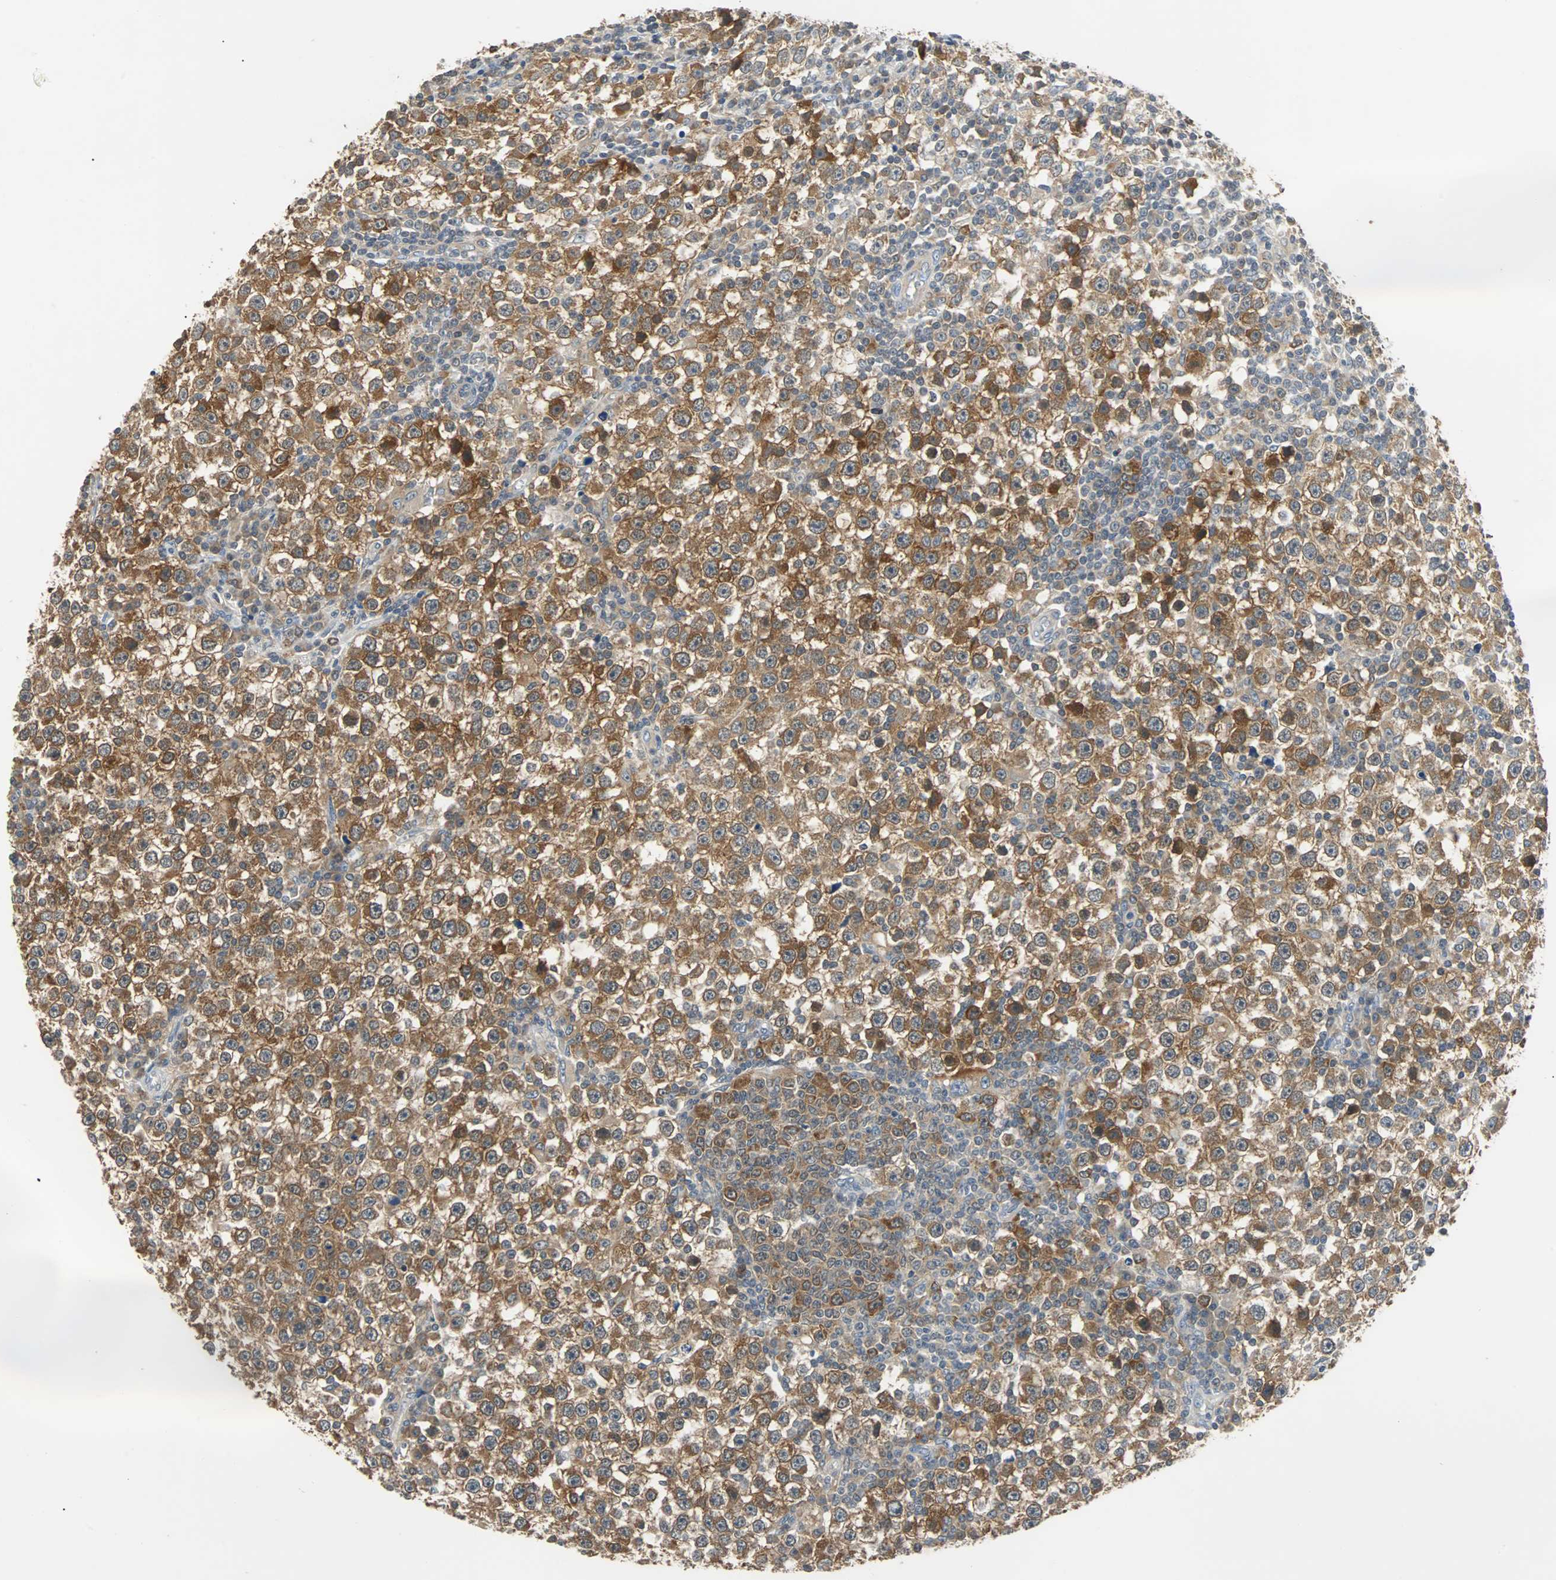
{"staining": {"intensity": "strong", "quantity": ">75%", "location": "cytoplasmic/membranous"}, "tissue": "testis cancer", "cell_type": "Tumor cells", "image_type": "cancer", "snomed": [{"axis": "morphology", "description": "Seminoma, NOS"}, {"axis": "topography", "description": "Testis"}], "caption": "Immunohistochemistry staining of seminoma (testis), which exhibits high levels of strong cytoplasmic/membranous positivity in about >75% of tumor cells indicating strong cytoplasmic/membranous protein staining. The staining was performed using DAB (3,3'-diaminobenzidine) (brown) for protein detection and nuclei were counterstained in hematoxylin (blue).", "gene": "ABHD2", "patient": {"sex": "male", "age": 65}}